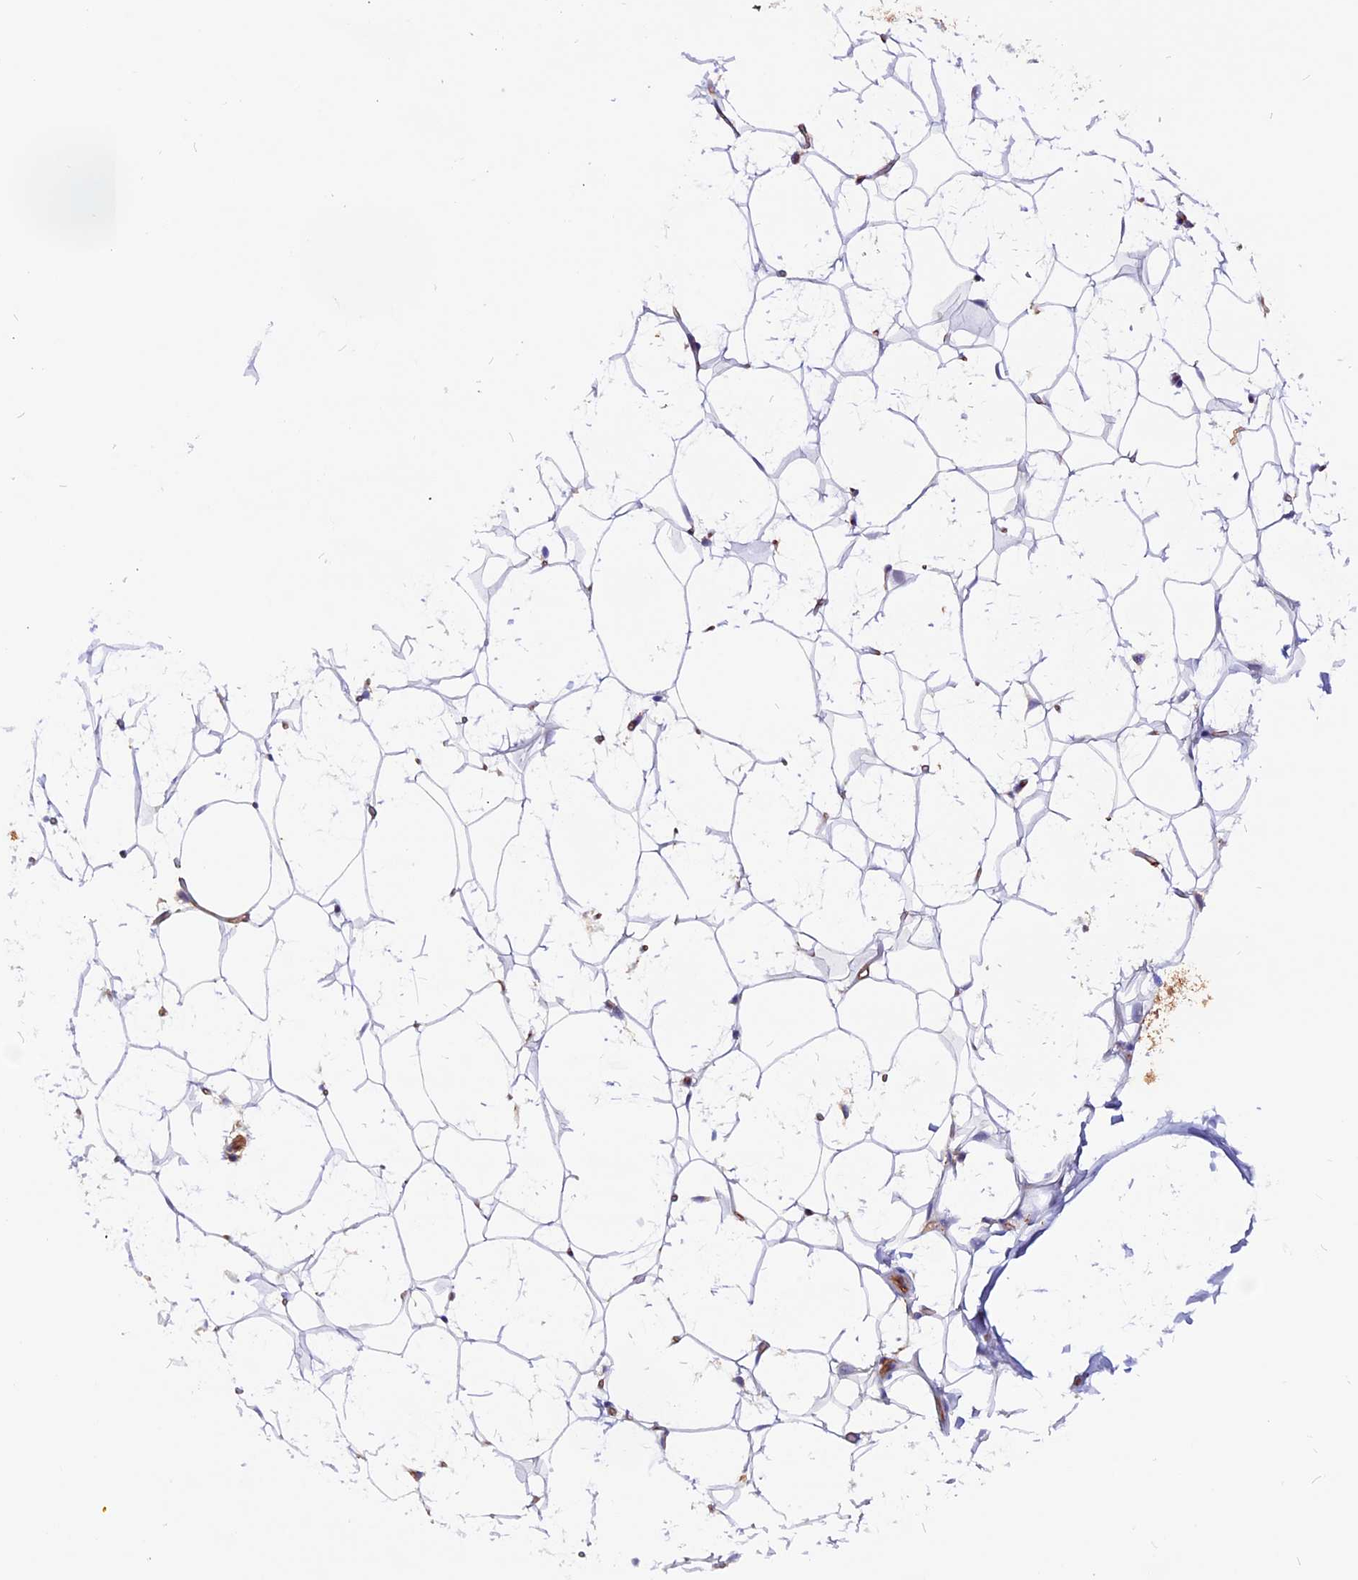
{"staining": {"intensity": "moderate", "quantity": "<25%", "location": "cytoplasmic/membranous"}, "tissue": "adipose tissue", "cell_type": "Adipocytes", "image_type": "normal", "snomed": [{"axis": "morphology", "description": "Normal tissue, NOS"}, {"axis": "topography", "description": "Breast"}], "caption": "DAB immunohistochemical staining of unremarkable adipose tissue exhibits moderate cytoplasmic/membranous protein expression in approximately <25% of adipocytes. The protein is stained brown, and the nuclei are stained in blue (DAB (3,3'-diaminobenzidine) IHC with brightfield microscopy, high magnification).", "gene": "ZNF749", "patient": {"sex": "female", "age": 26}}